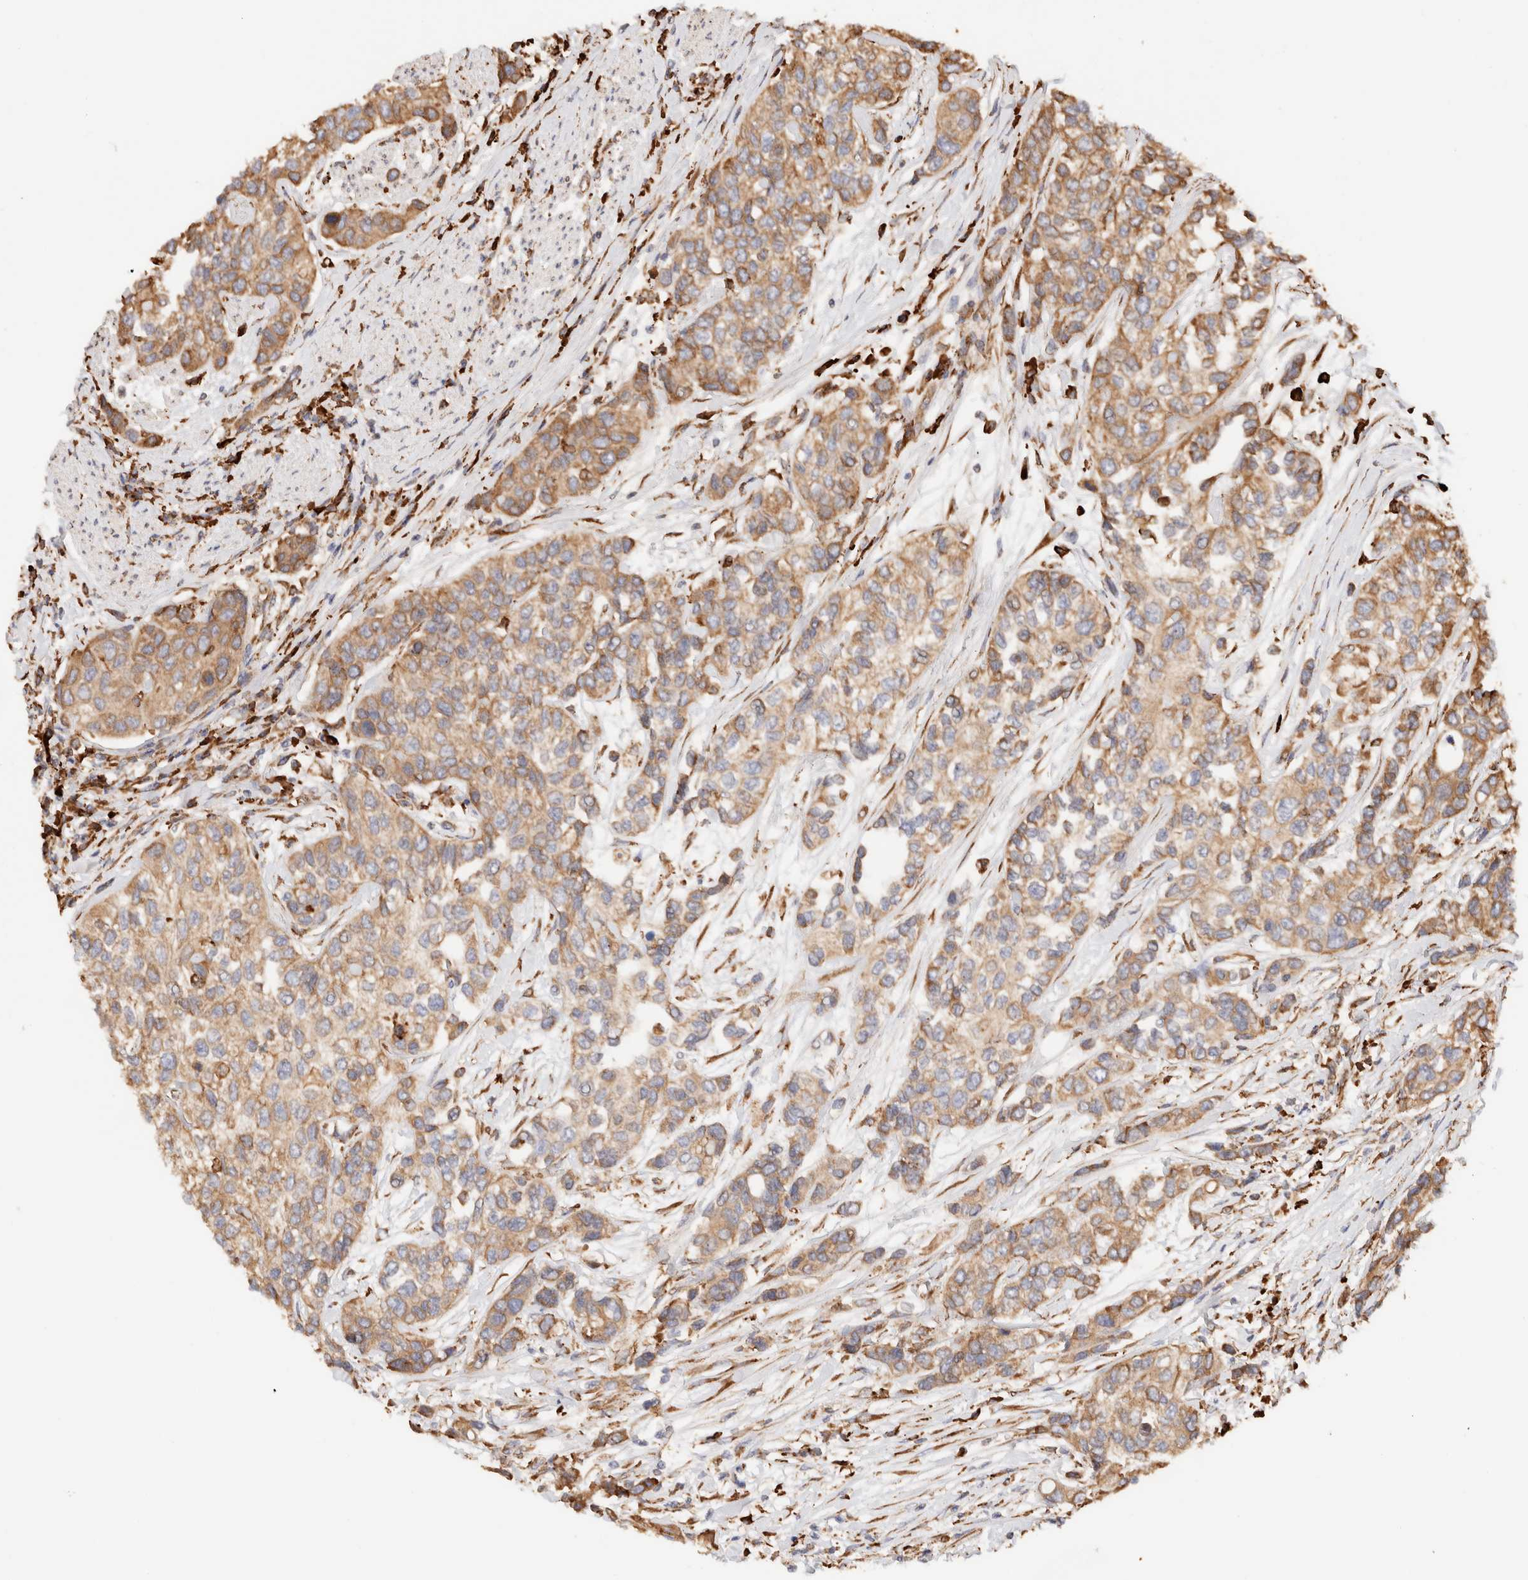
{"staining": {"intensity": "moderate", "quantity": ">75%", "location": "cytoplasmic/membranous"}, "tissue": "urothelial cancer", "cell_type": "Tumor cells", "image_type": "cancer", "snomed": [{"axis": "morphology", "description": "Urothelial carcinoma, High grade"}, {"axis": "topography", "description": "Urinary bladder"}], "caption": "Immunohistochemical staining of human high-grade urothelial carcinoma reveals moderate cytoplasmic/membranous protein expression in about >75% of tumor cells.", "gene": "FER", "patient": {"sex": "female", "age": 56}}